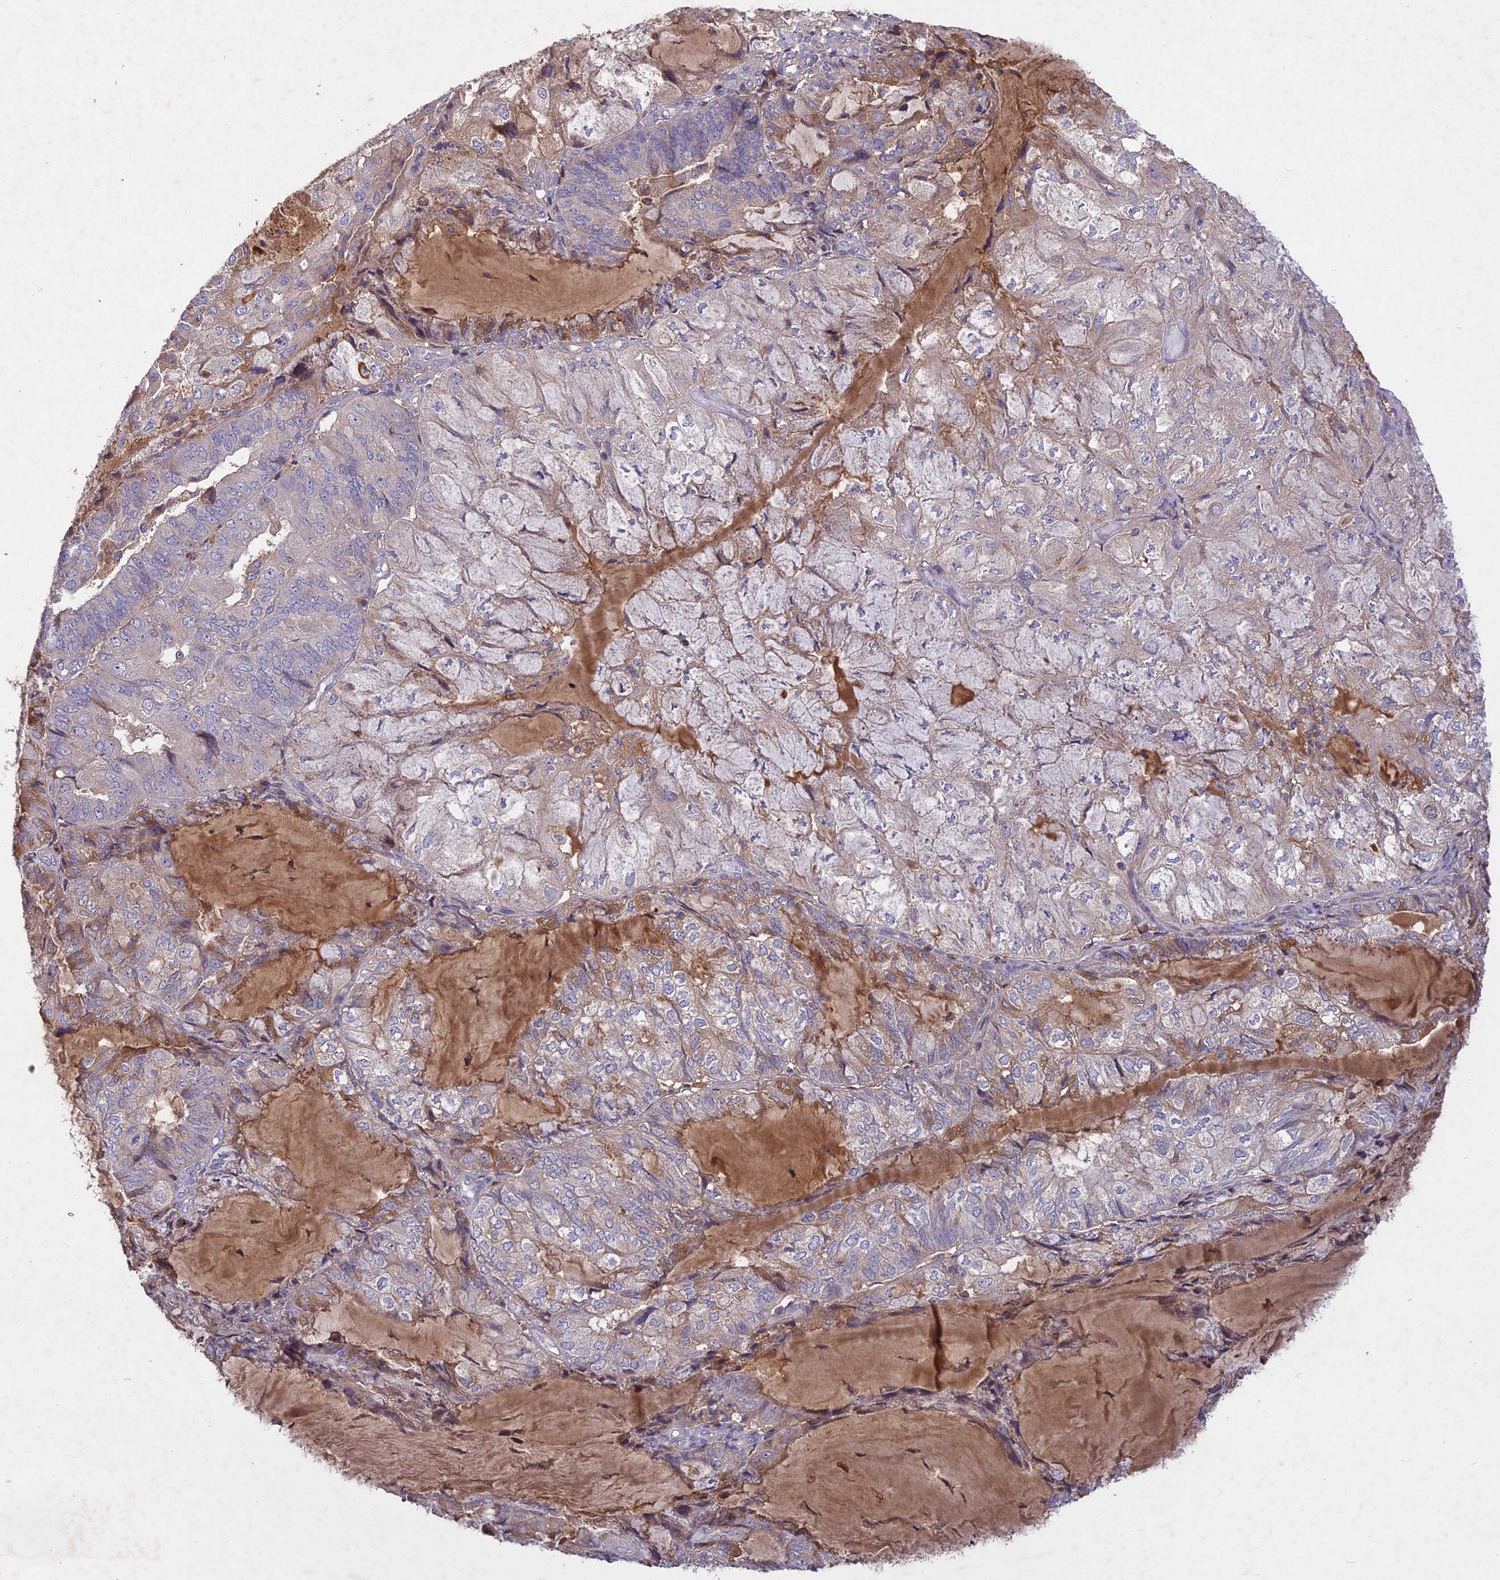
{"staining": {"intensity": "weak", "quantity": "<25%", "location": "cytoplasmic/membranous"}, "tissue": "endometrial cancer", "cell_type": "Tumor cells", "image_type": "cancer", "snomed": [{"axis": "morphology", "description": "Adenocarcinoma, NOS"}, {"axis": "topography", "description": "Endometrium"}], "caption": "Immunohistochemistry of human adenocarcinoma (endometrial) exhibits no expression in tumor cells. The staining is performed using DAB brown chromogen with nuclei counter-stained in using hematoxylin.", "gene": "ADO", "patient": {"sex": "female", "age": 81}}